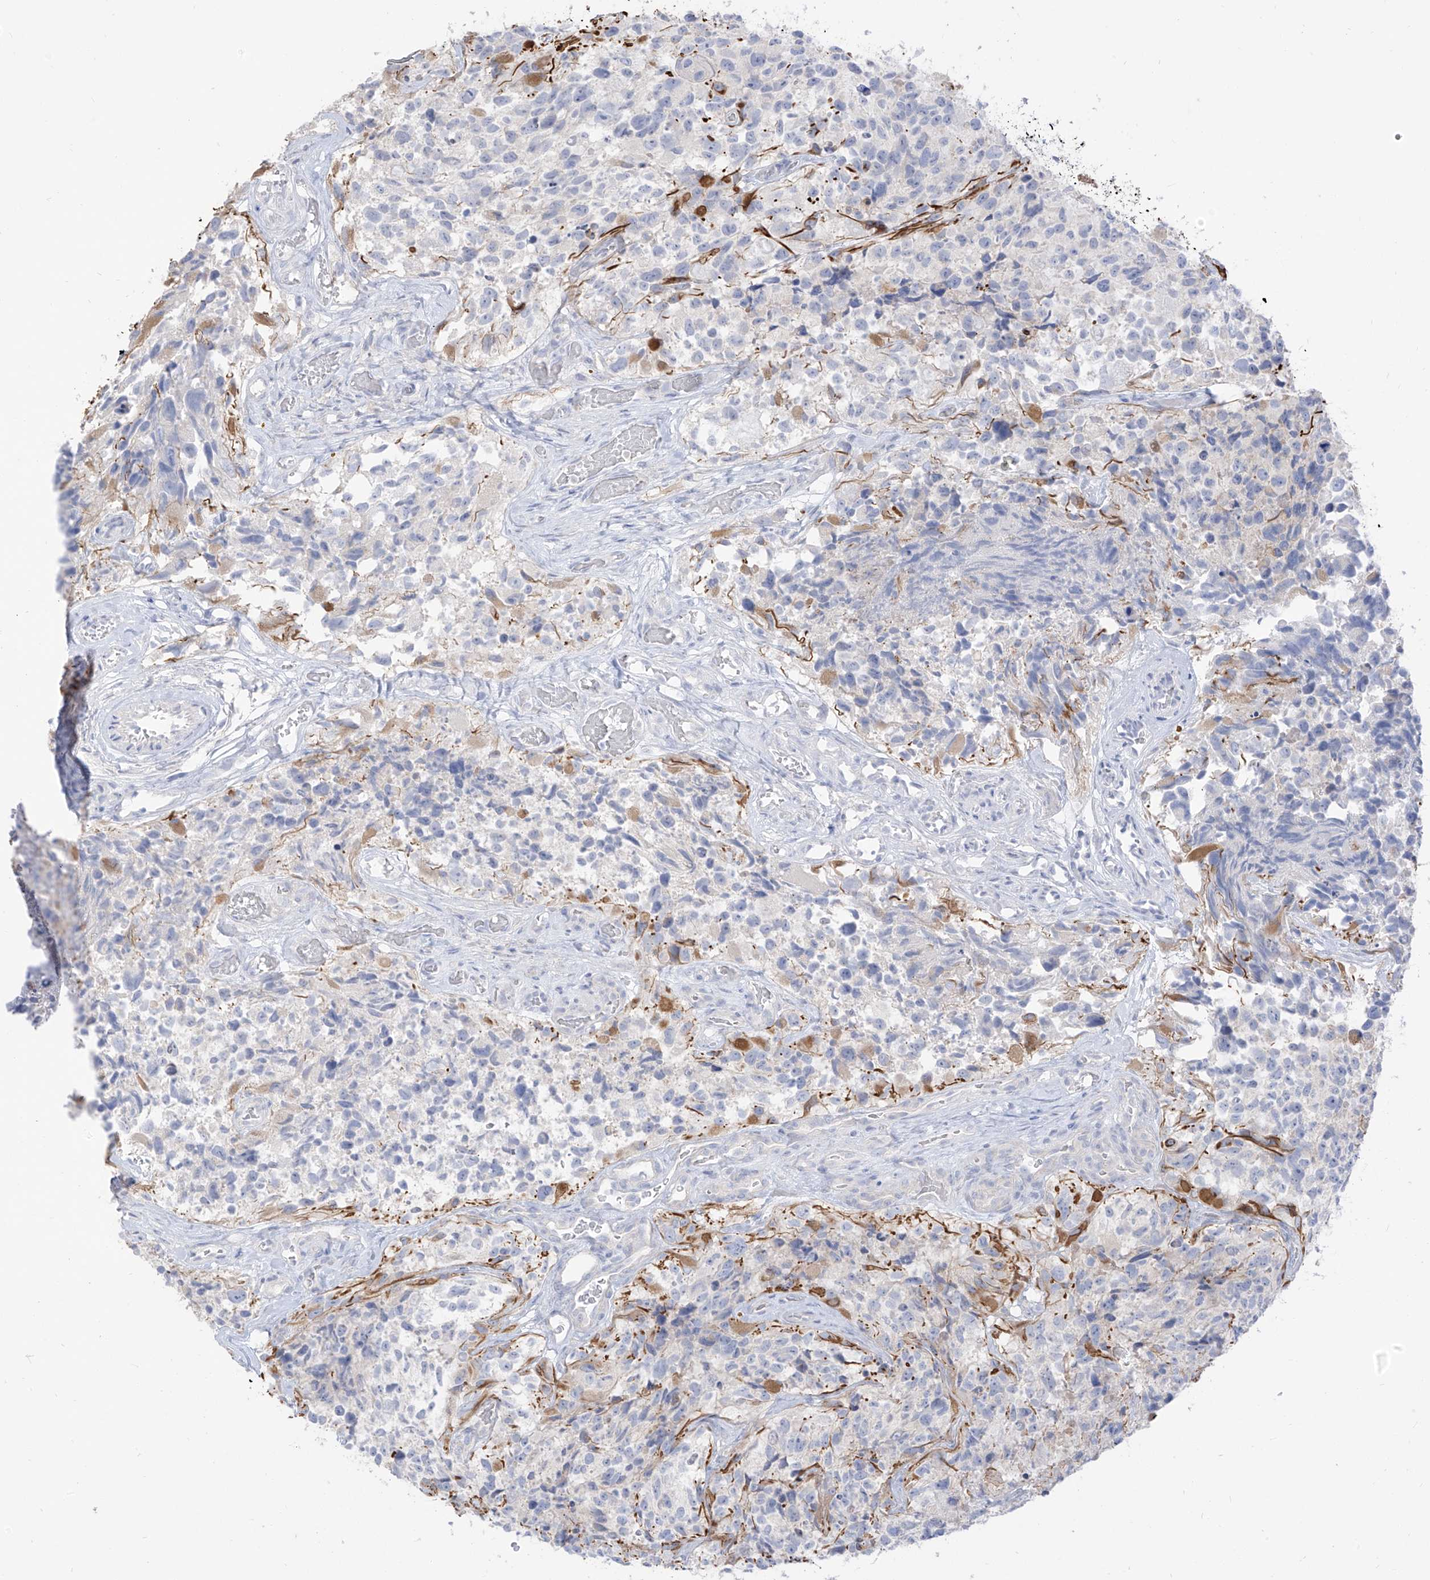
{"staining": {"intensity": "negative", "quantity": "none", "location": "none"}, "tissue": "glioma", "cell_type": "Tumor cells", "image_type": "cancer", "snomed": [{"axis": "morphology", "description": "Glioma, malignant, High grade"}, {"axis": "topography", "description": "Brain"}], "caption": "The immunohistochemistry (IHC) photomicrograph has no significant staining in tumor cells of malignant glioma (high-grade) tissue.", "gene": "ARHGEF40", "patient": {"sex": "male", "age": 69}}